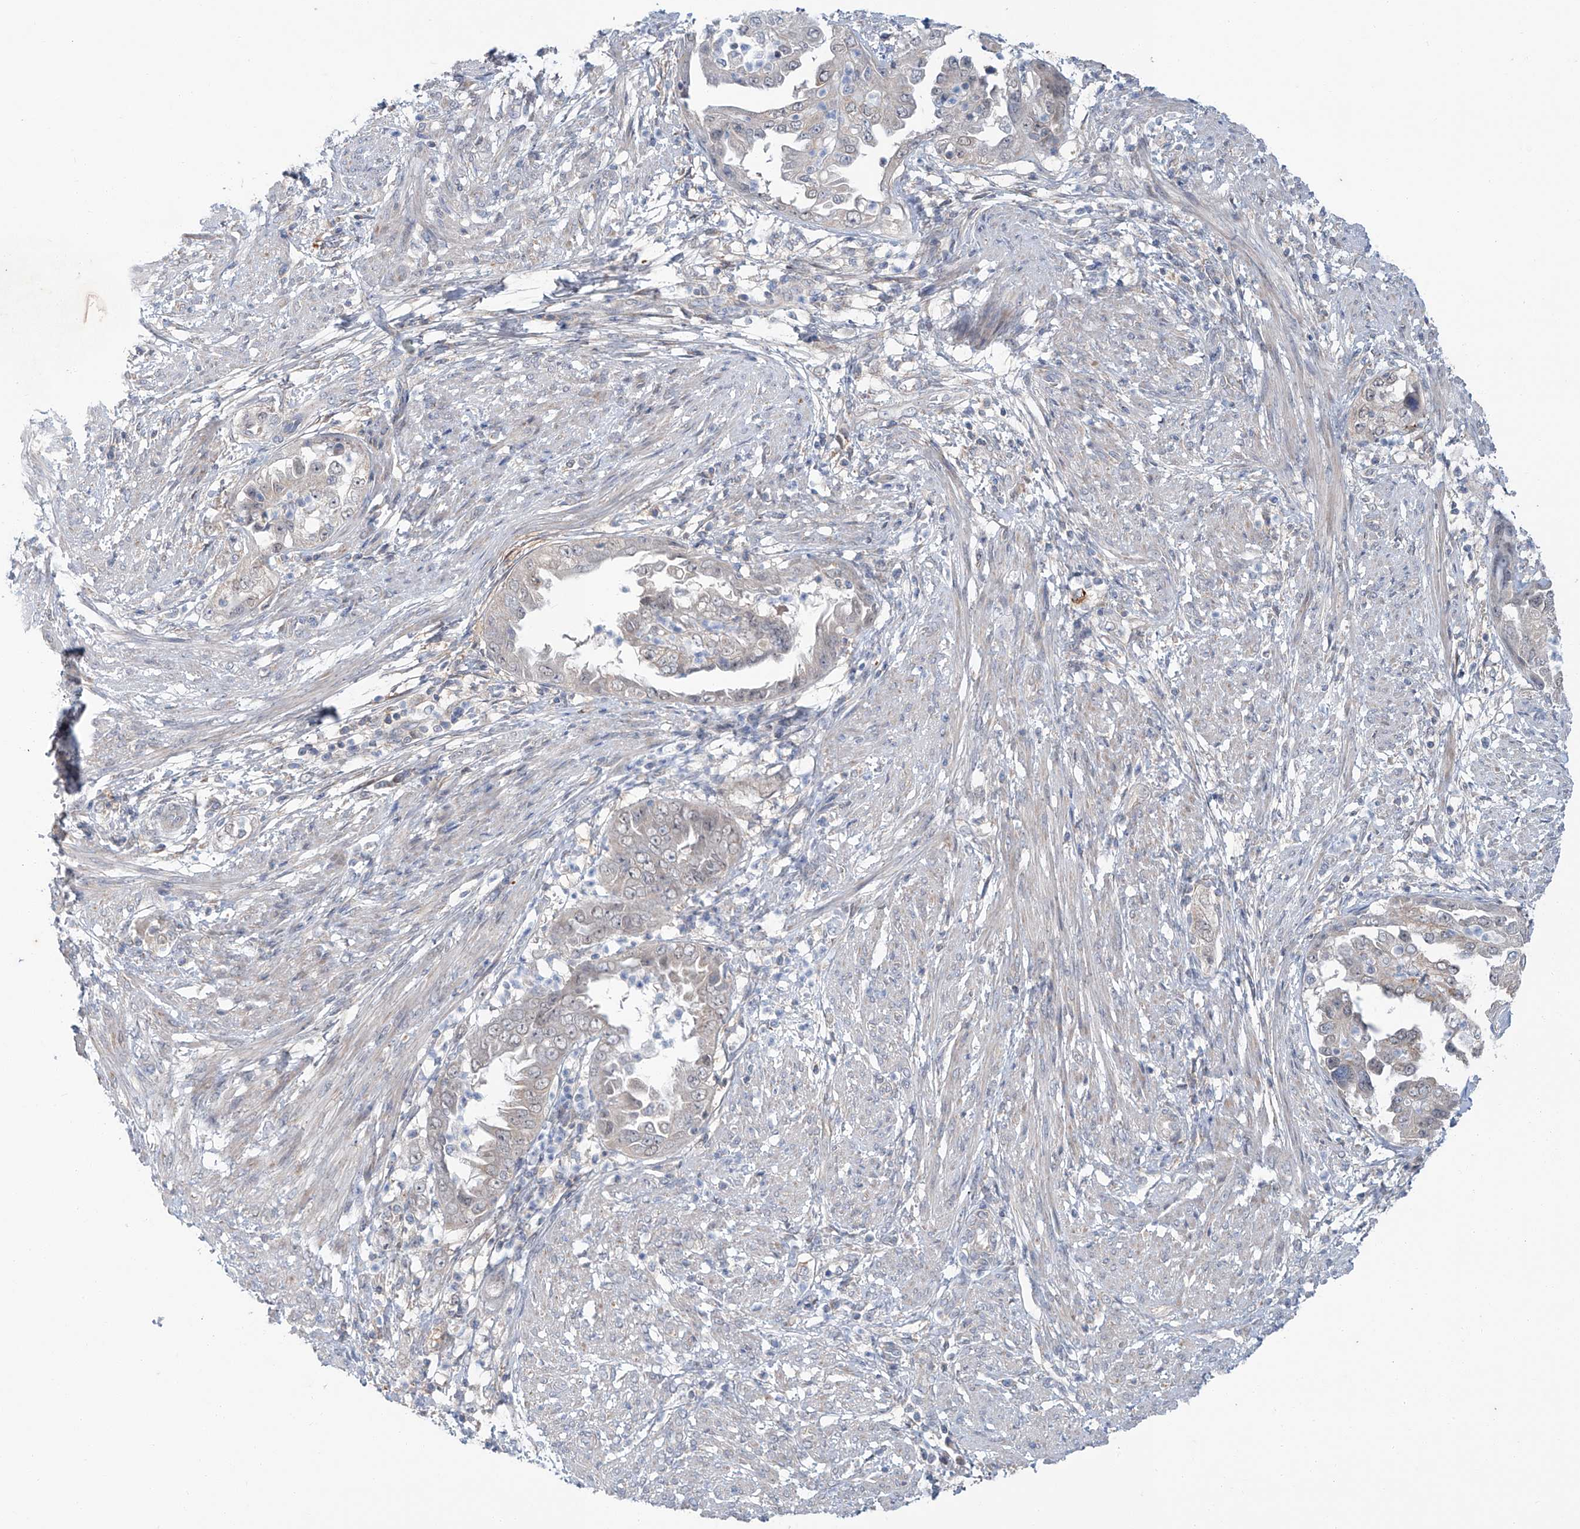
{"staining": {"intensity": "weak", "quantity": "<25%", "location": "cytoplasmic/membranous"}, "tissue": "endometrial cancer", "cell_type": "Tumor cells", "image_type": "cancer", "snomed": [{"axis": "morphology", "description": "Adenocarcinoma, NOS"}, {"axis": "topography", "description": "Endometrium"}], "caption": "Immunohistochemistry photomicrograph of adenocarcinoma (endometrial) stained for a protein (brown), which reveals no positivity in tumor cells.", "gene": "SIX4", "patient": {"sex": "female", "age": 85}}